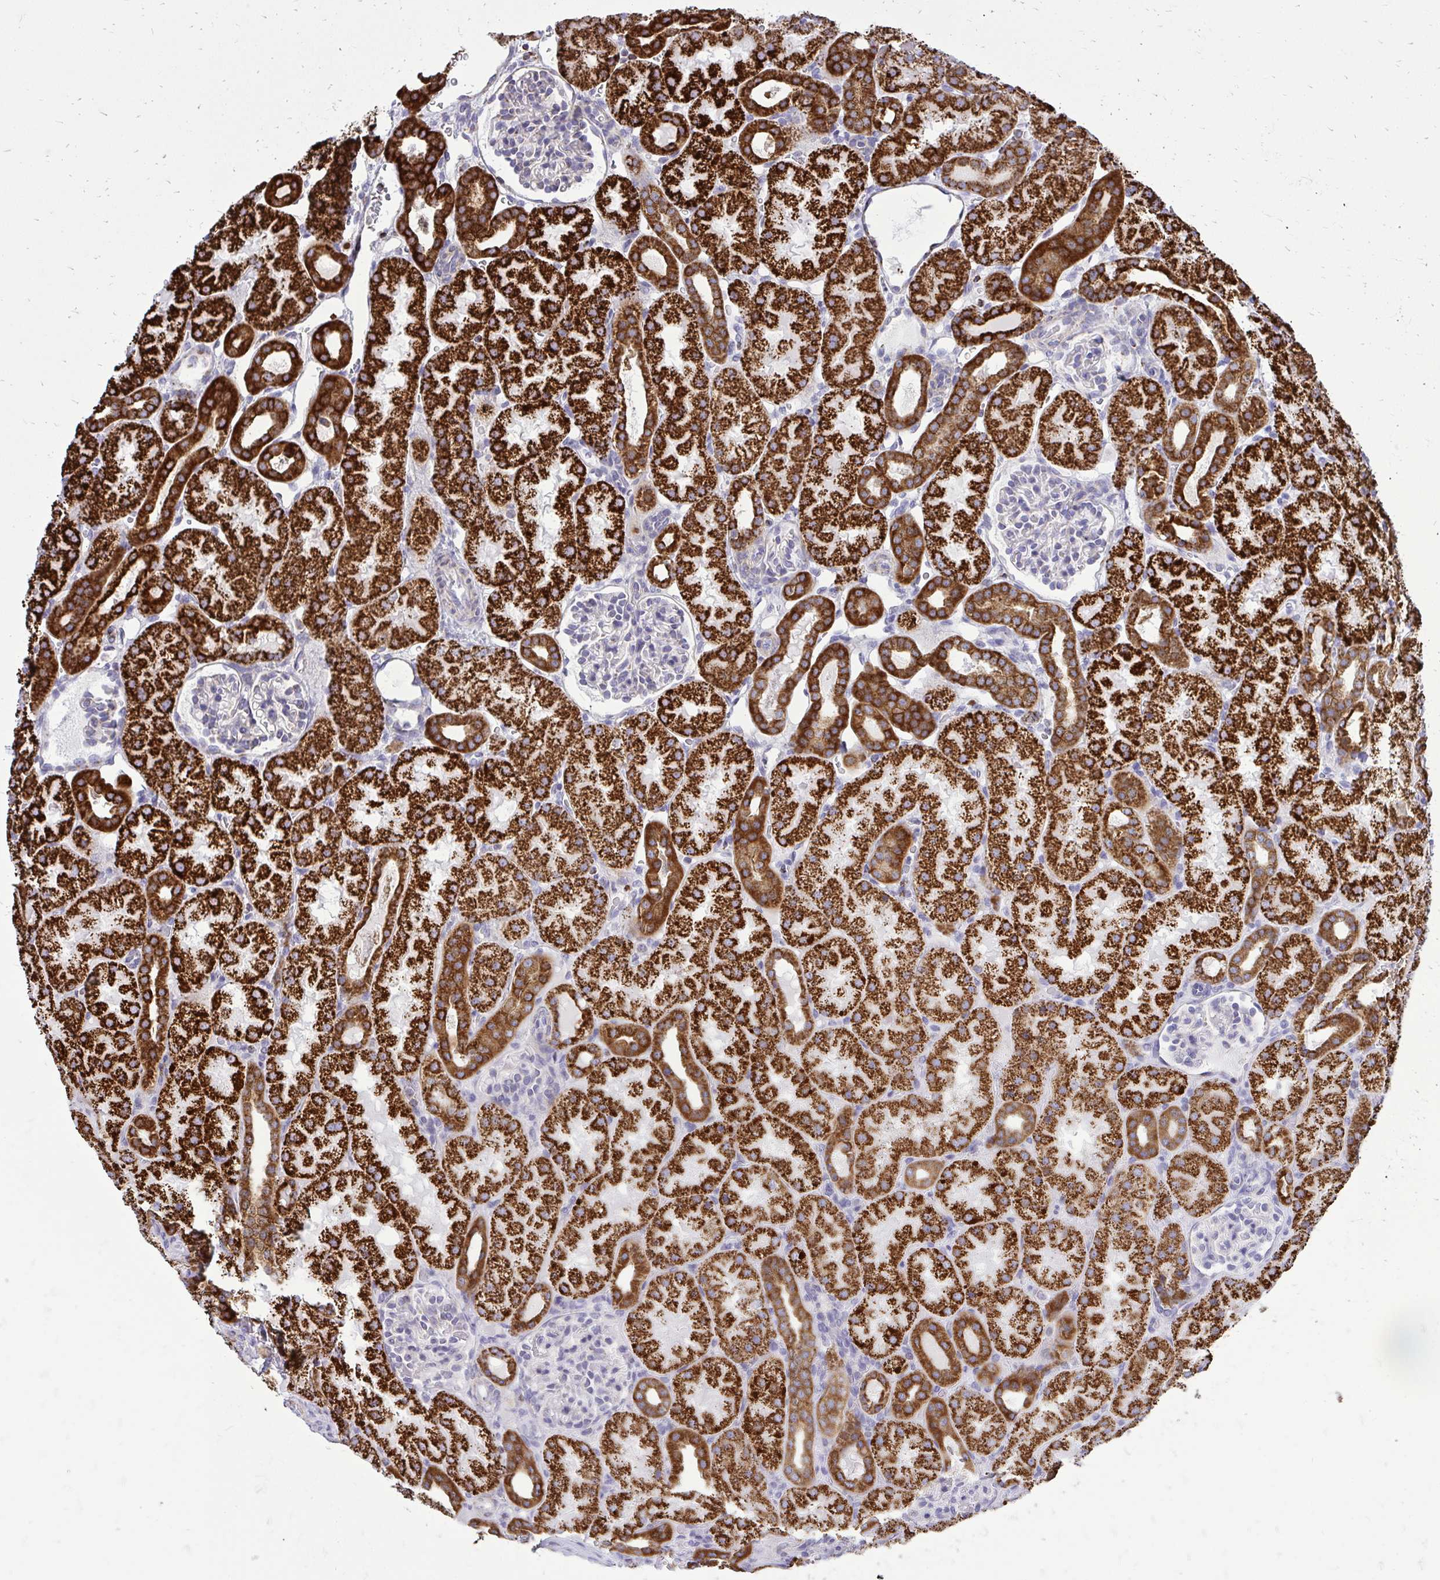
{"staining": {"intensity": "negative", "quantity": "none", "location": "none"}, "tissue": "kidney", "cell_type": "Cells in glomeruli", "image_type": "normal", "snomed": [{"axis": "morphology", "description": "Normal tissue, NOS"}, {"axis": "topography", "description": "Kidney"}], "caption": "Cells in glomeruli are negative for protein expression in unremarkable human kidney. (IHC, brightfield microscopy, high magnification).", "gene": "SPTBN2", "patient": {"sex": "male", "age": 2}}